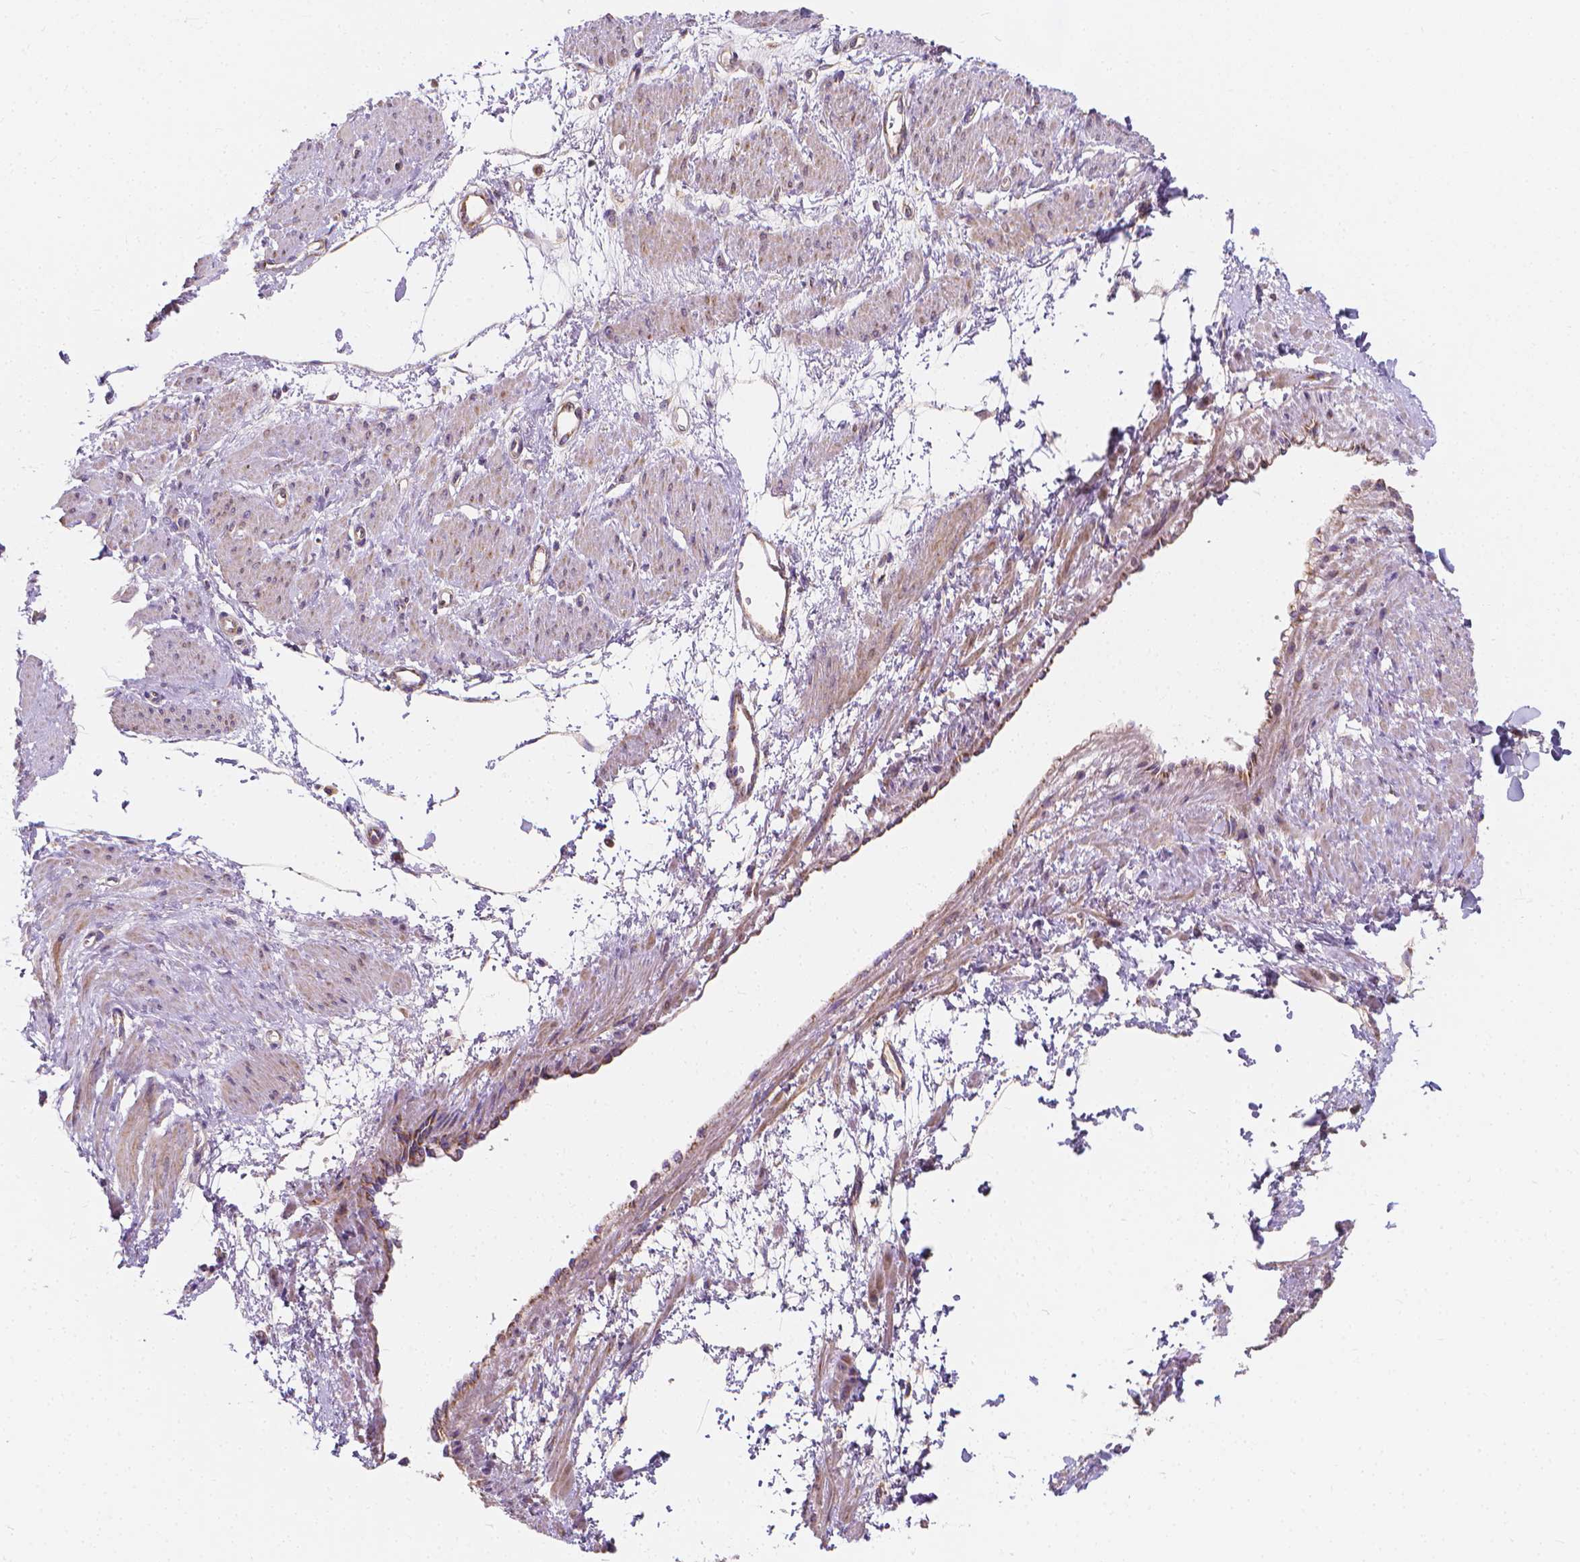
{"staining": {"intensity": "moderate", "quantity": "25%-75%", "location": "cytoplasmic/membranous"}, "tissue": "smooth muscle", "cell_type": "Smooth muscle cells", "image_type": "normal", "snomed": [{"axis": "morphology", "description": "Normal tissue, NOS"}, {"axis": "topography", "description": "Smooth muscle"}, {"axis": "topography", "description": "Uterus"}], "caption": "Immunohistochemistry (IHC) staining of normal smooth muscle, which demonstrates medium levels of moderate cytoplasmic/membranous positivity in about 25%-75% of smooth muscle cells indicating moderate cytoplasmic/membranous protein staining. The staining was performed using DAB (brown) for protein detection and nuclei were counterstained in hematoxylin (blue).", "gene": "SNCAIP", "patient": {"sex": "female", "age": 39}}